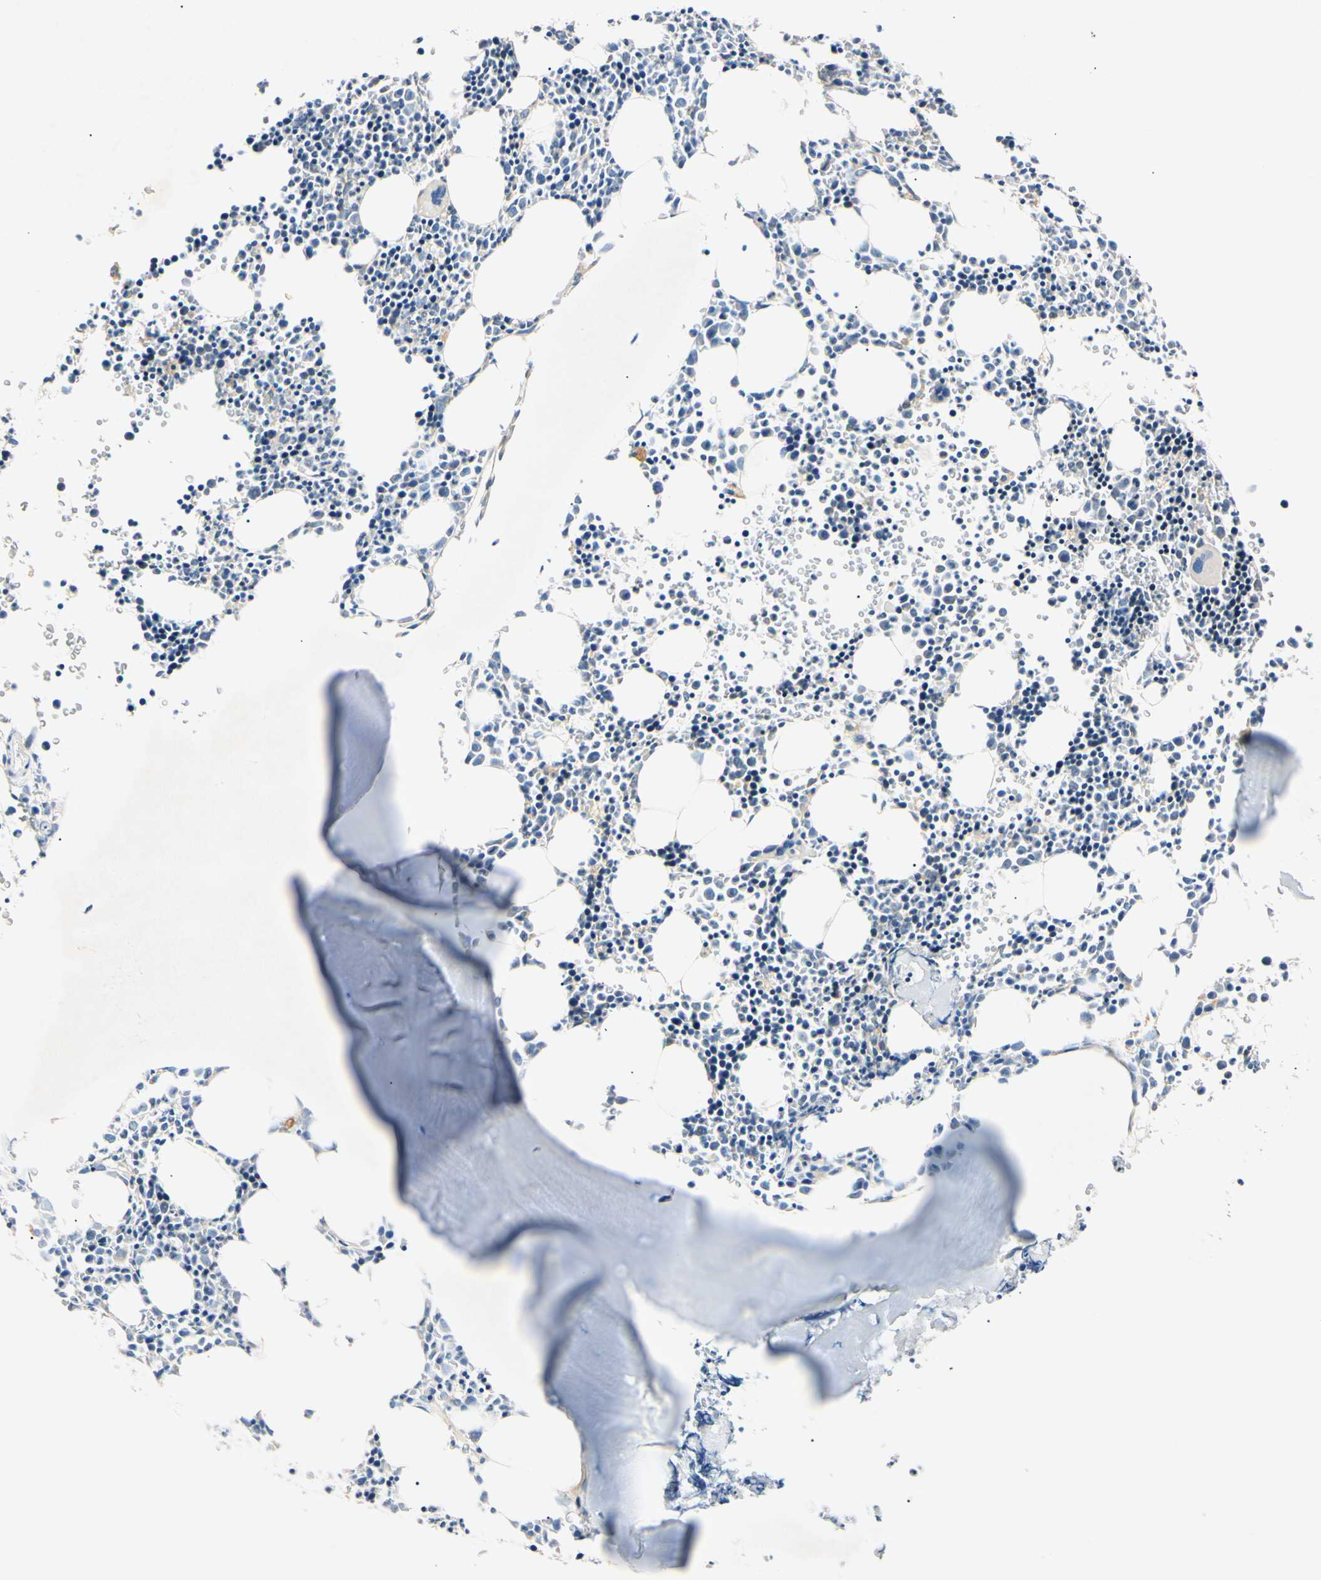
{"staining": {"intensity": "weak", "quantity": "<25%", "location": "cytoplasmic/membranous"}, "tissue": "bone marrow", "cell_type": "Hematopoietic cells", "image_type": "normal", "snomed": [{"axis": "morphology", "description": "Normal tissue, NOS"}, {"axis": "morphology", "description": "Inflammation, NOS"}, {"axis": "topography", "description": "Bone marrow"}], "caption": "Photomicrograph shows no protein expression in hematopoietic cells of benign bone marrow.", "gene": "DNAJB12", "patient": {"sex": "female", "age": 17}}